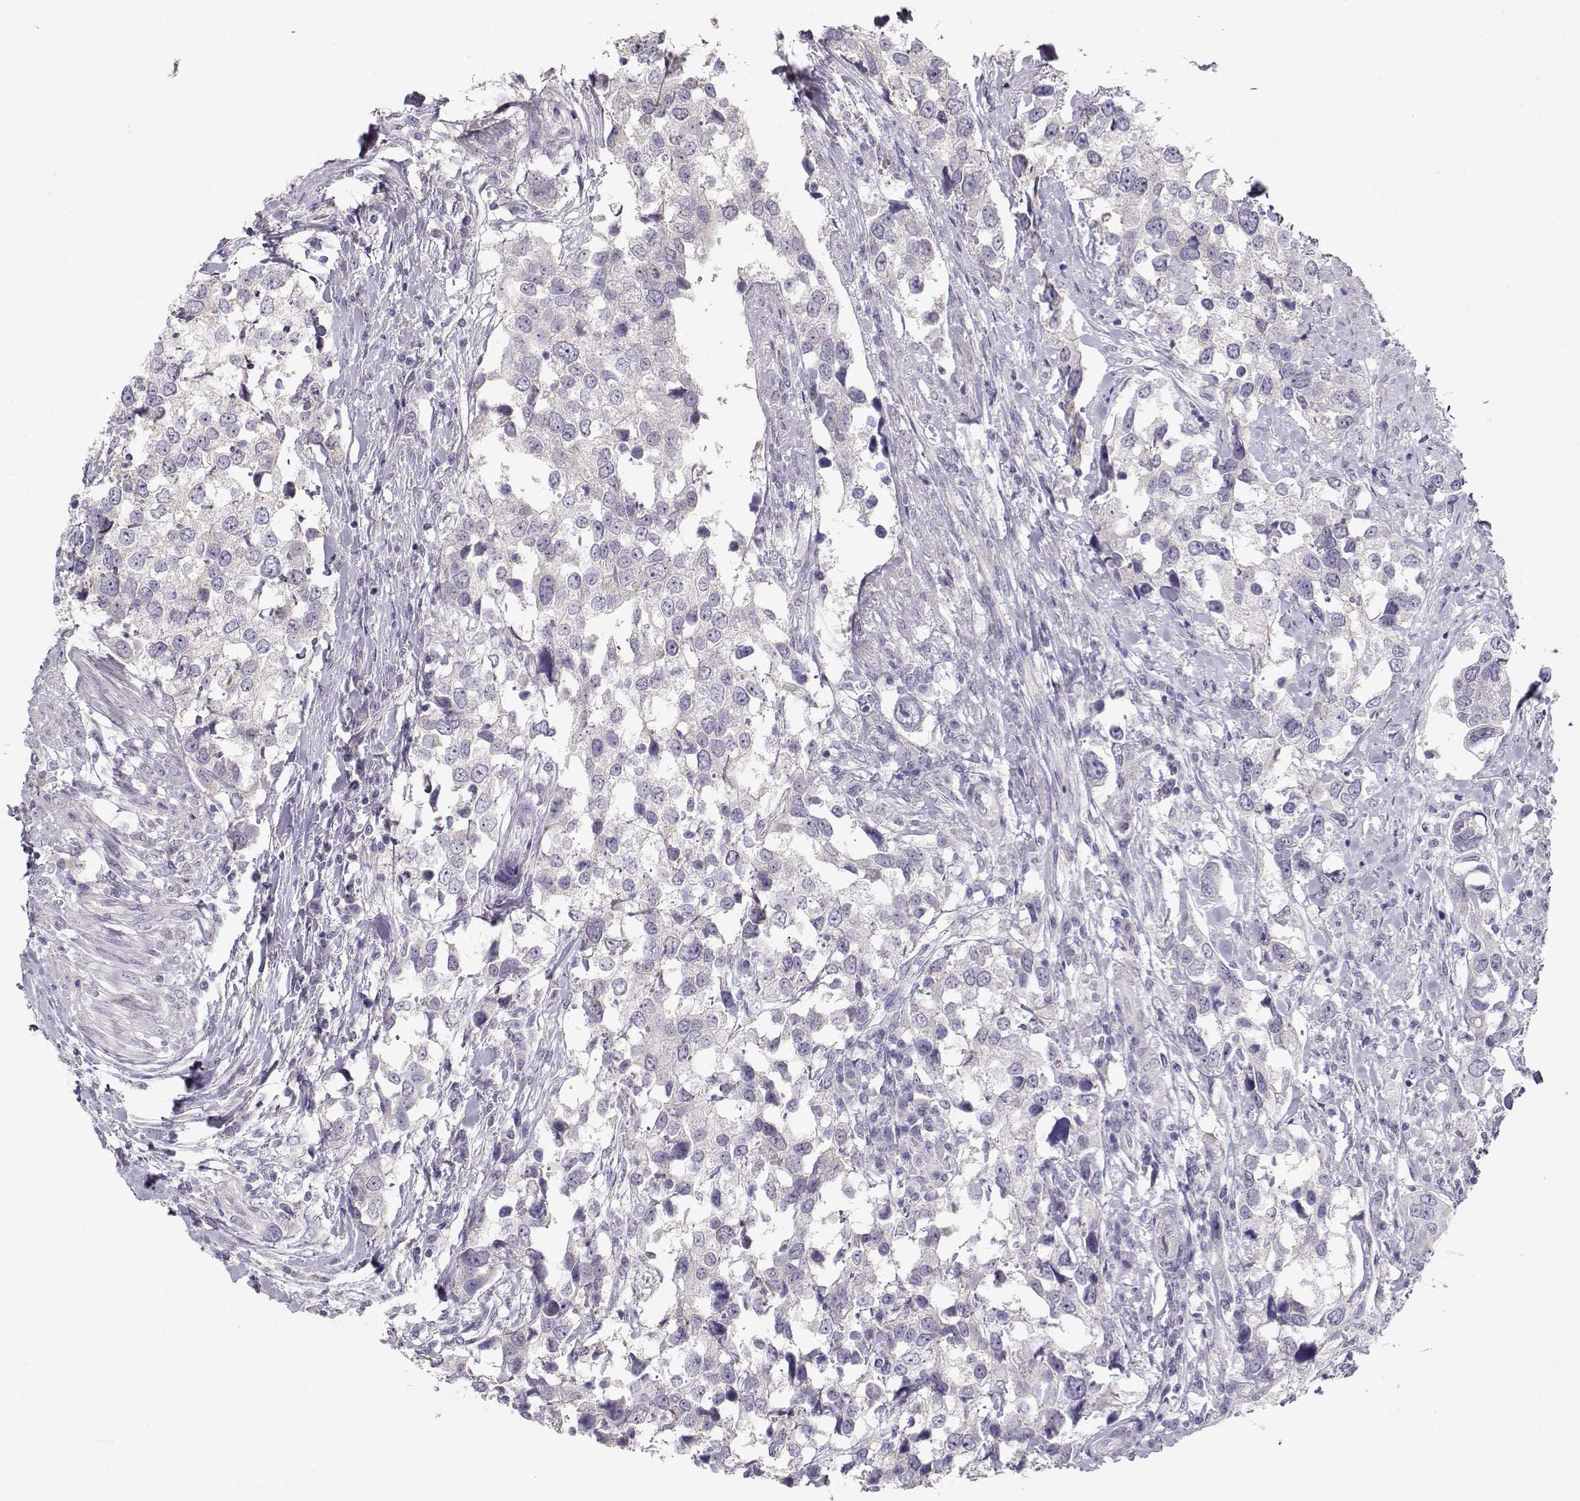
{"staining": {"intensity": "negative", "quantity": "none", "location": "none"}, "tissue": "urothelial cancer", "cell_type": "Tumor cells", "image_type": "cancer", "snomed": [{"axis": "morphology", "description": "Urothelial carcinoma, NOS"}, {"axis": "morphology", "description": "Urothelial carcinoma, High grade"}, {"axis": "topography", "description": "Urinary bladder"}], "caption": "A high-resolution photomicrograph shows immunohistochemistry staining of urothelial cancer, which demonstrates no significant staining in tumor cells.", "gene": "GLIPR1L2", "patient": {"sex": "male", "age": 63}}